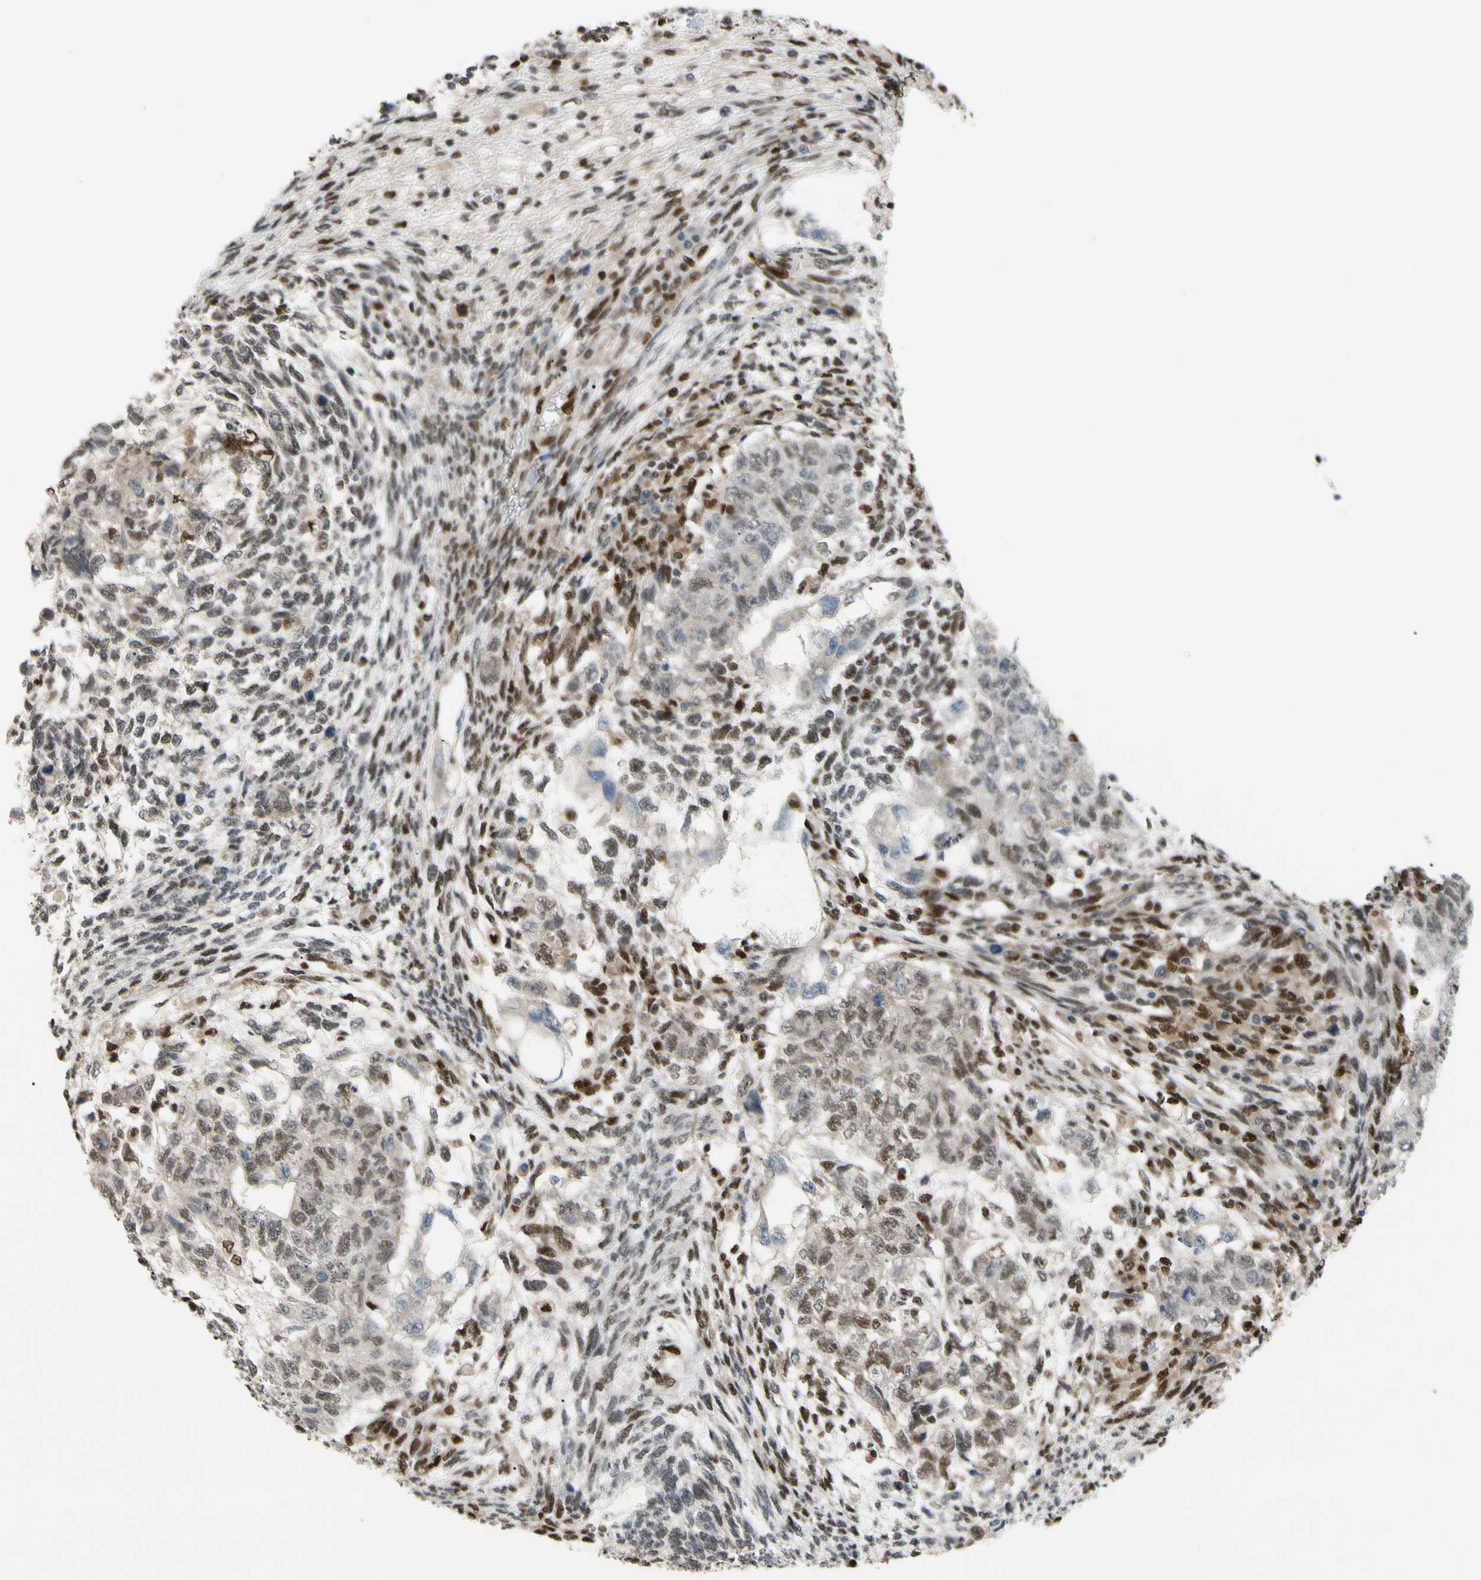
{"staining": {"intensity": "weak", "quantity": ">75%", "location": "nuclear"}, "tissue": "testis cancer", "cell_type": "Tumor cells", "image_type": "cancer", "snomed": [{"axis": "morphology", "description": "Normal tissue, NOS"}, {"axis": "morphology", "description": "Carcinoma, Embryonal, NOS"}, {"axis": "topography", "description": "Testis"}], "caption": "Weak nuclear expression for a protein is appreciated in about >75% of tumor cells of testis embryonal carcinoma using immunohistochemistry (IHC).", "gene": "FKBP5", "patient": {"sex": "male", "age": 36}}